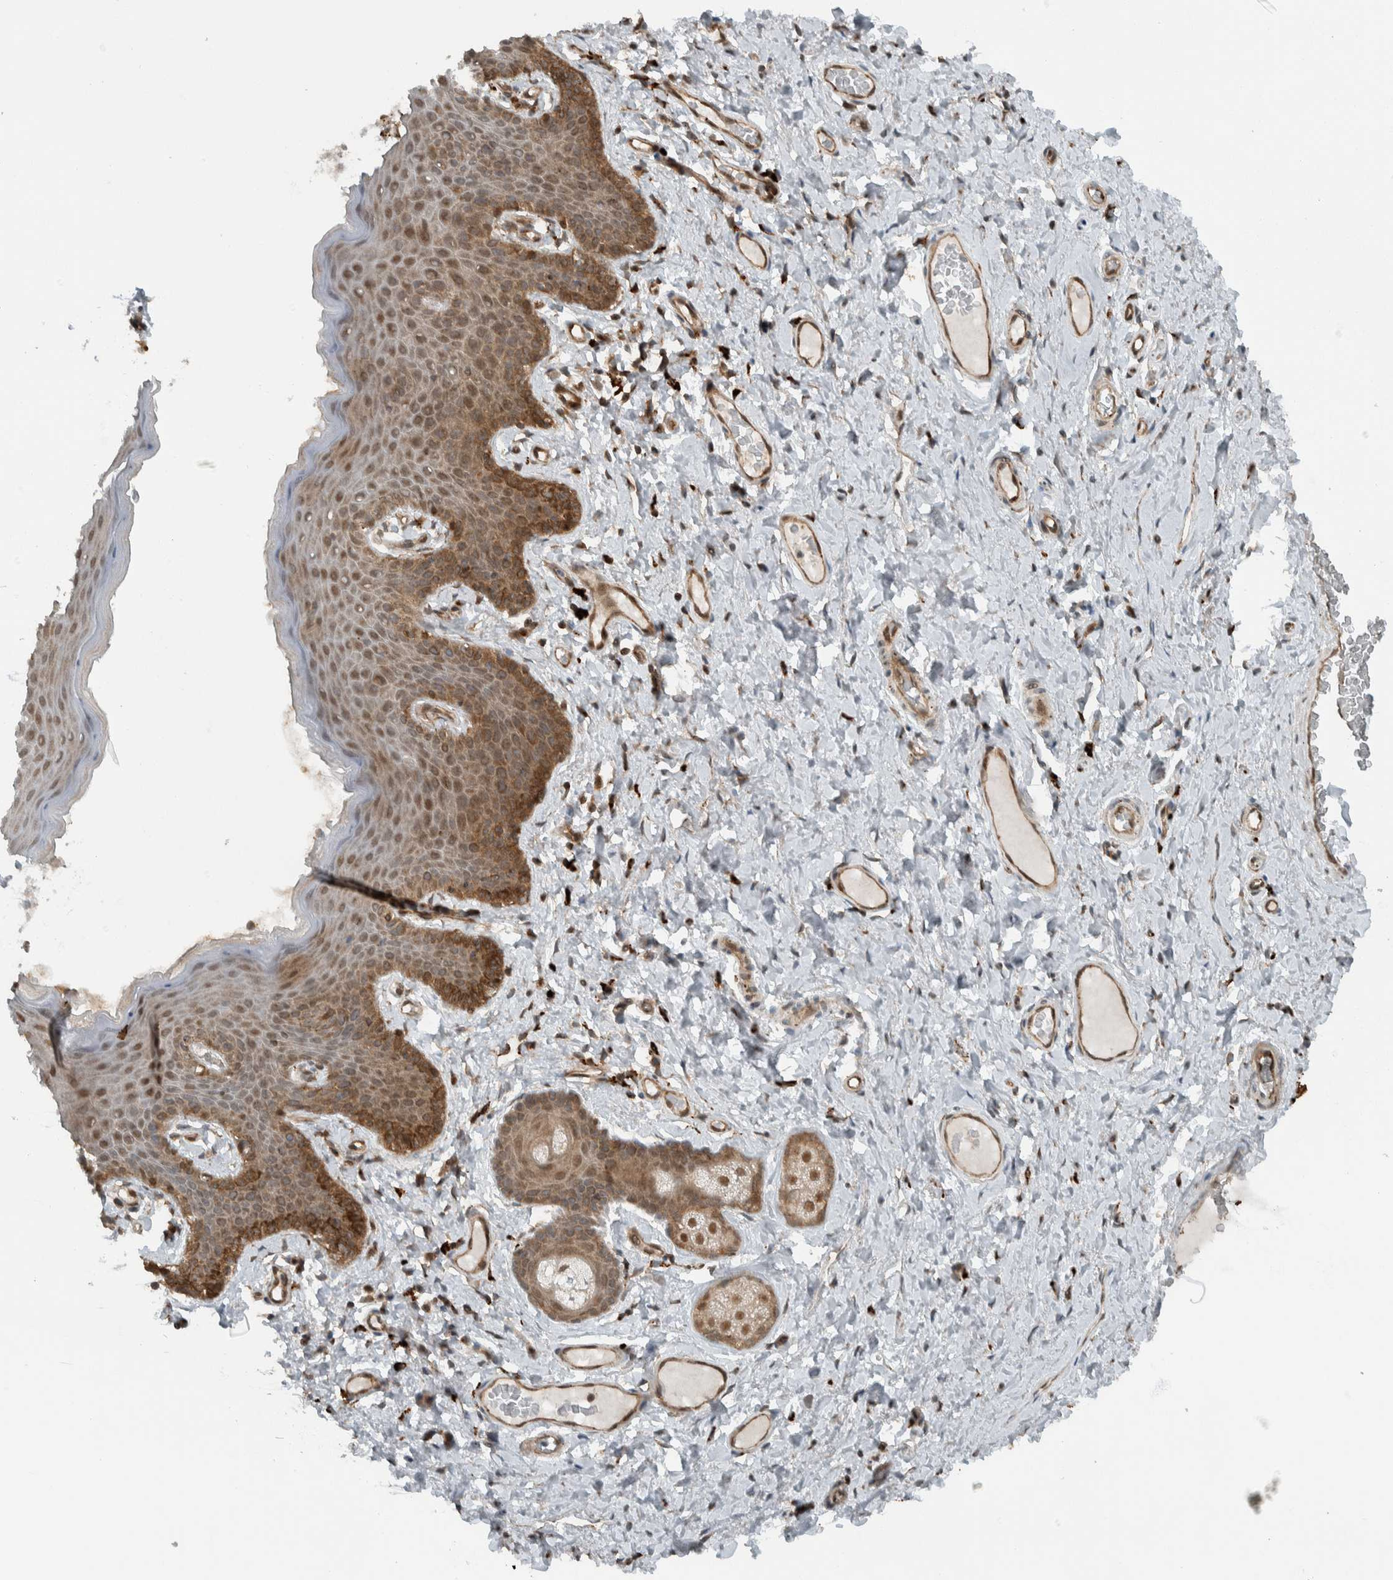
{"staining": {"intensity": "moderate", "quantity": ">75%", "location": "cytoplasmic/membranous,nuclear"}, "tissue": "skin", "cell_type": "Epidermal cells", "image_type": "normal", "snomed": [{"axis": "morphology", "description": "Normal tissue, NOS"}, {"axis": "topography", "description": "Vulva"}], "caption": "Protein analysis of normal skin demonstrates moderate cytoplasmic/membranous,nuclear staining in approximately >75% of epidermal cells. The staining was performed using DAB, with brown indicating positive protein expression. Nuclei are stained blue with hematoxylin.", "gene": "GIGYF1", "patient": {"sex": "female", "age": 66}}